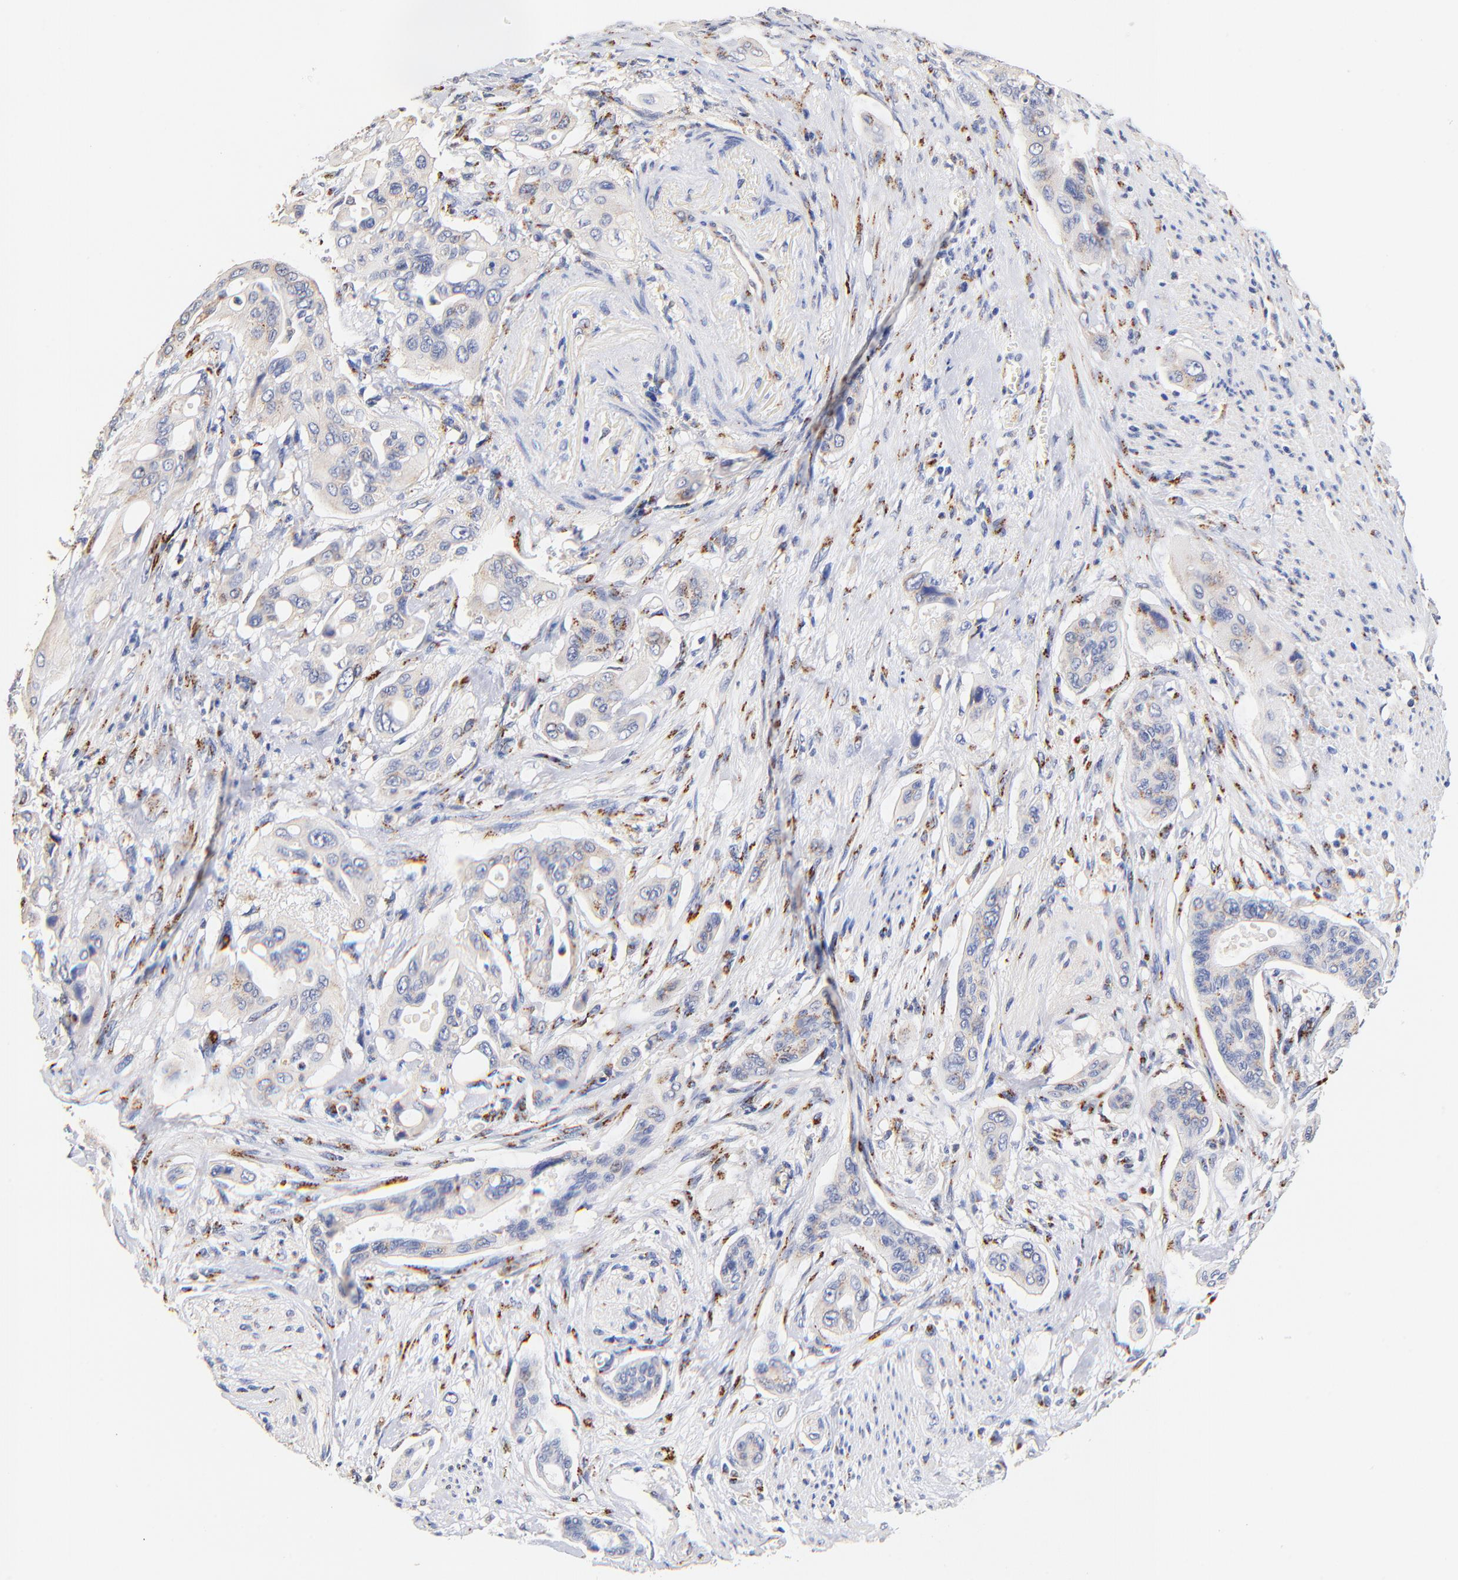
{"staining": {"intensity": "negative", "quantity": "none", "location": "none"}, "tissue": "pancreatic cancer", "cell_type": "Tumor cells", "image_type": "cancer", "snomed": [{"axis": "morphology", "description": "Adenocarcinoma, NOS"}, {"axis": "topography", "description": "Pancreas"}], "caption": "IHC micrograph of human pancreatic cancer (adenocarcinoma) stained for a protein (brown), which reveals no positivity in tumor cells. Nuclei are stained in blue.", "gene": "FMNL3", "patient": {"sex": "male", "age": 77}}